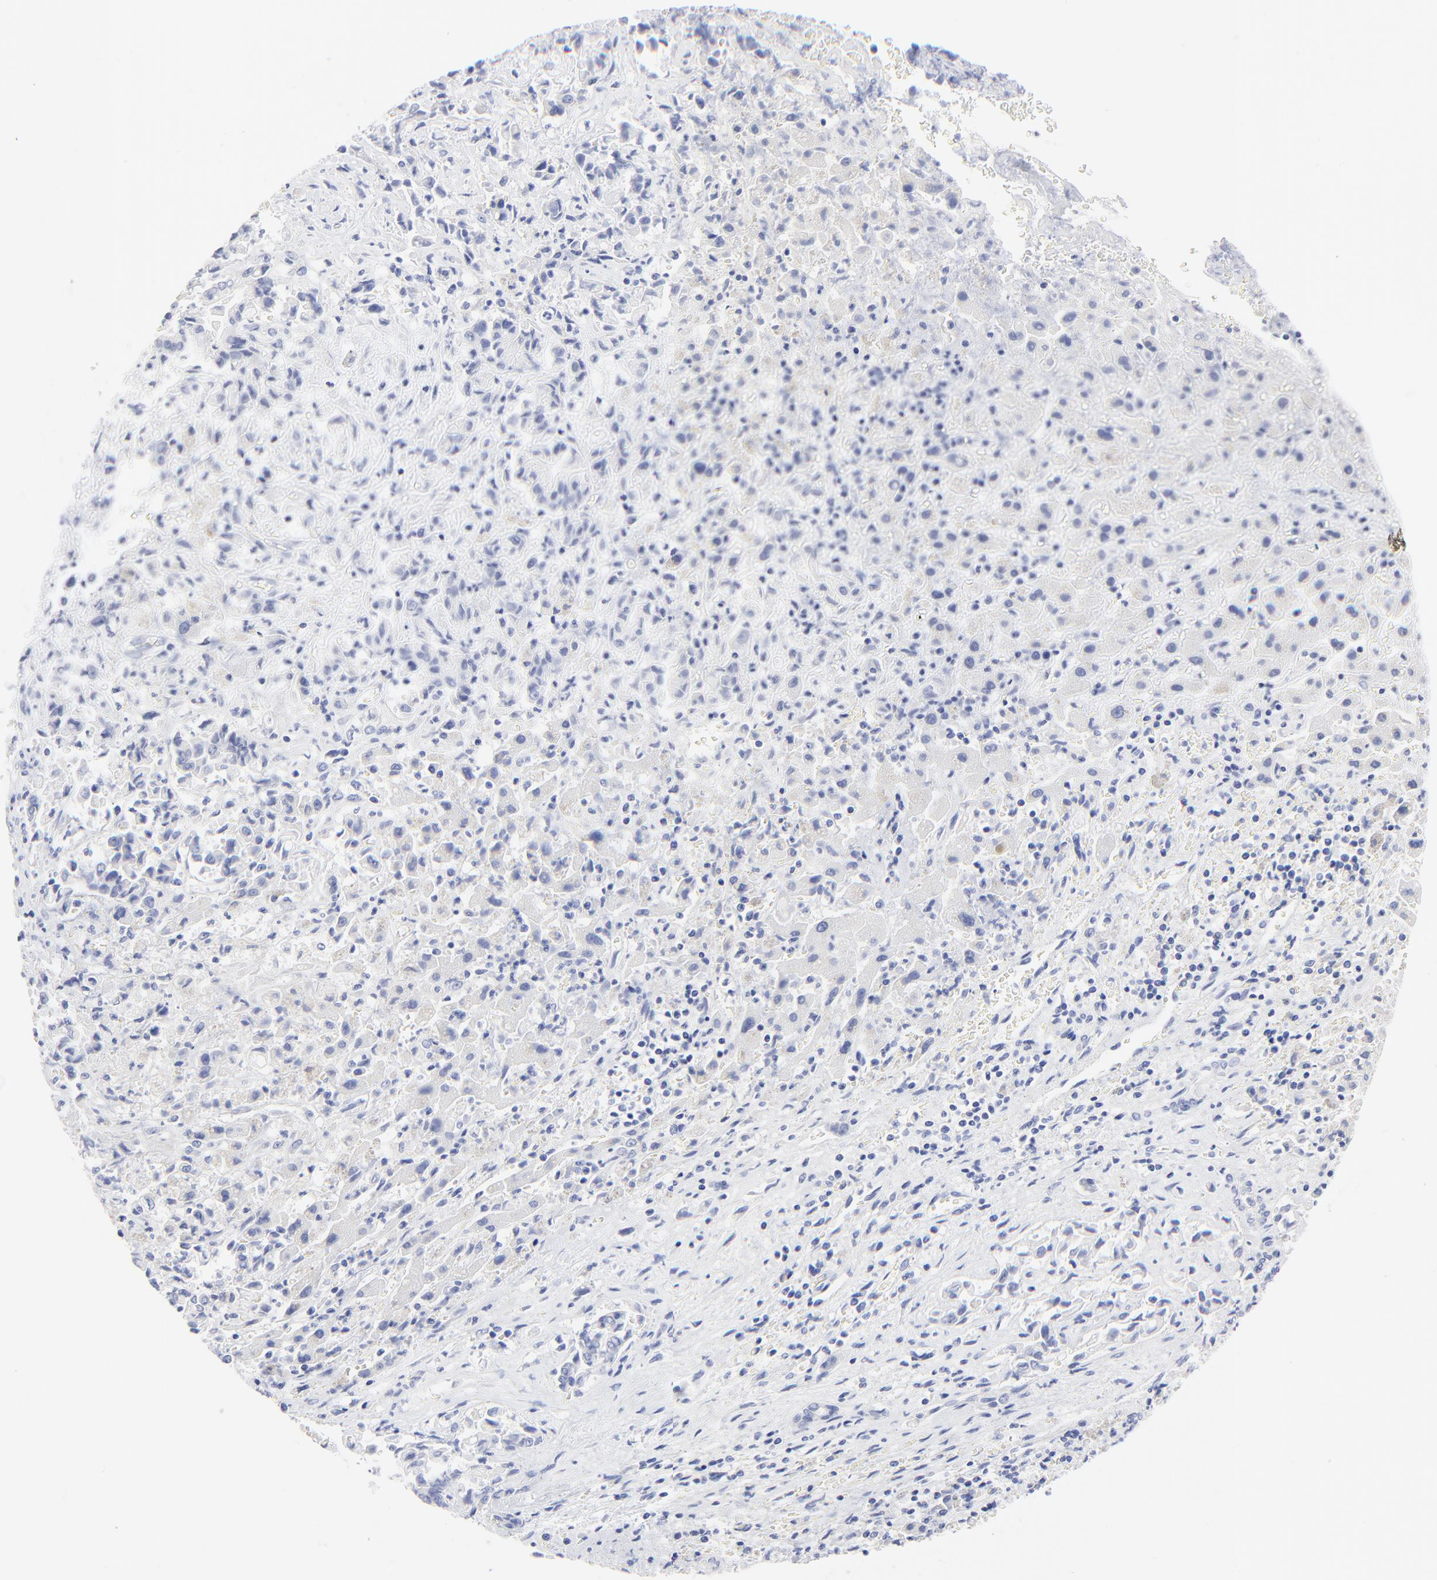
{"staining": {"intensity": "negative", "quantity": "none", "location": "none"}, "tissue": "liver cancer", "cell_type": "Tumor cells", "image_type": "cancer", "snomed": [{"axis": "morphology", "description": "Cholangiocarcinoma"}, {"axis": "topography", "description": "Liver"}], "caption": "Human liver cancer stained for a protein using immunohistochemistry (IHC) reveals no positivity in tumor cells.", "gene": "PSD3", "patient": {"sex": "male", "age": 57}}